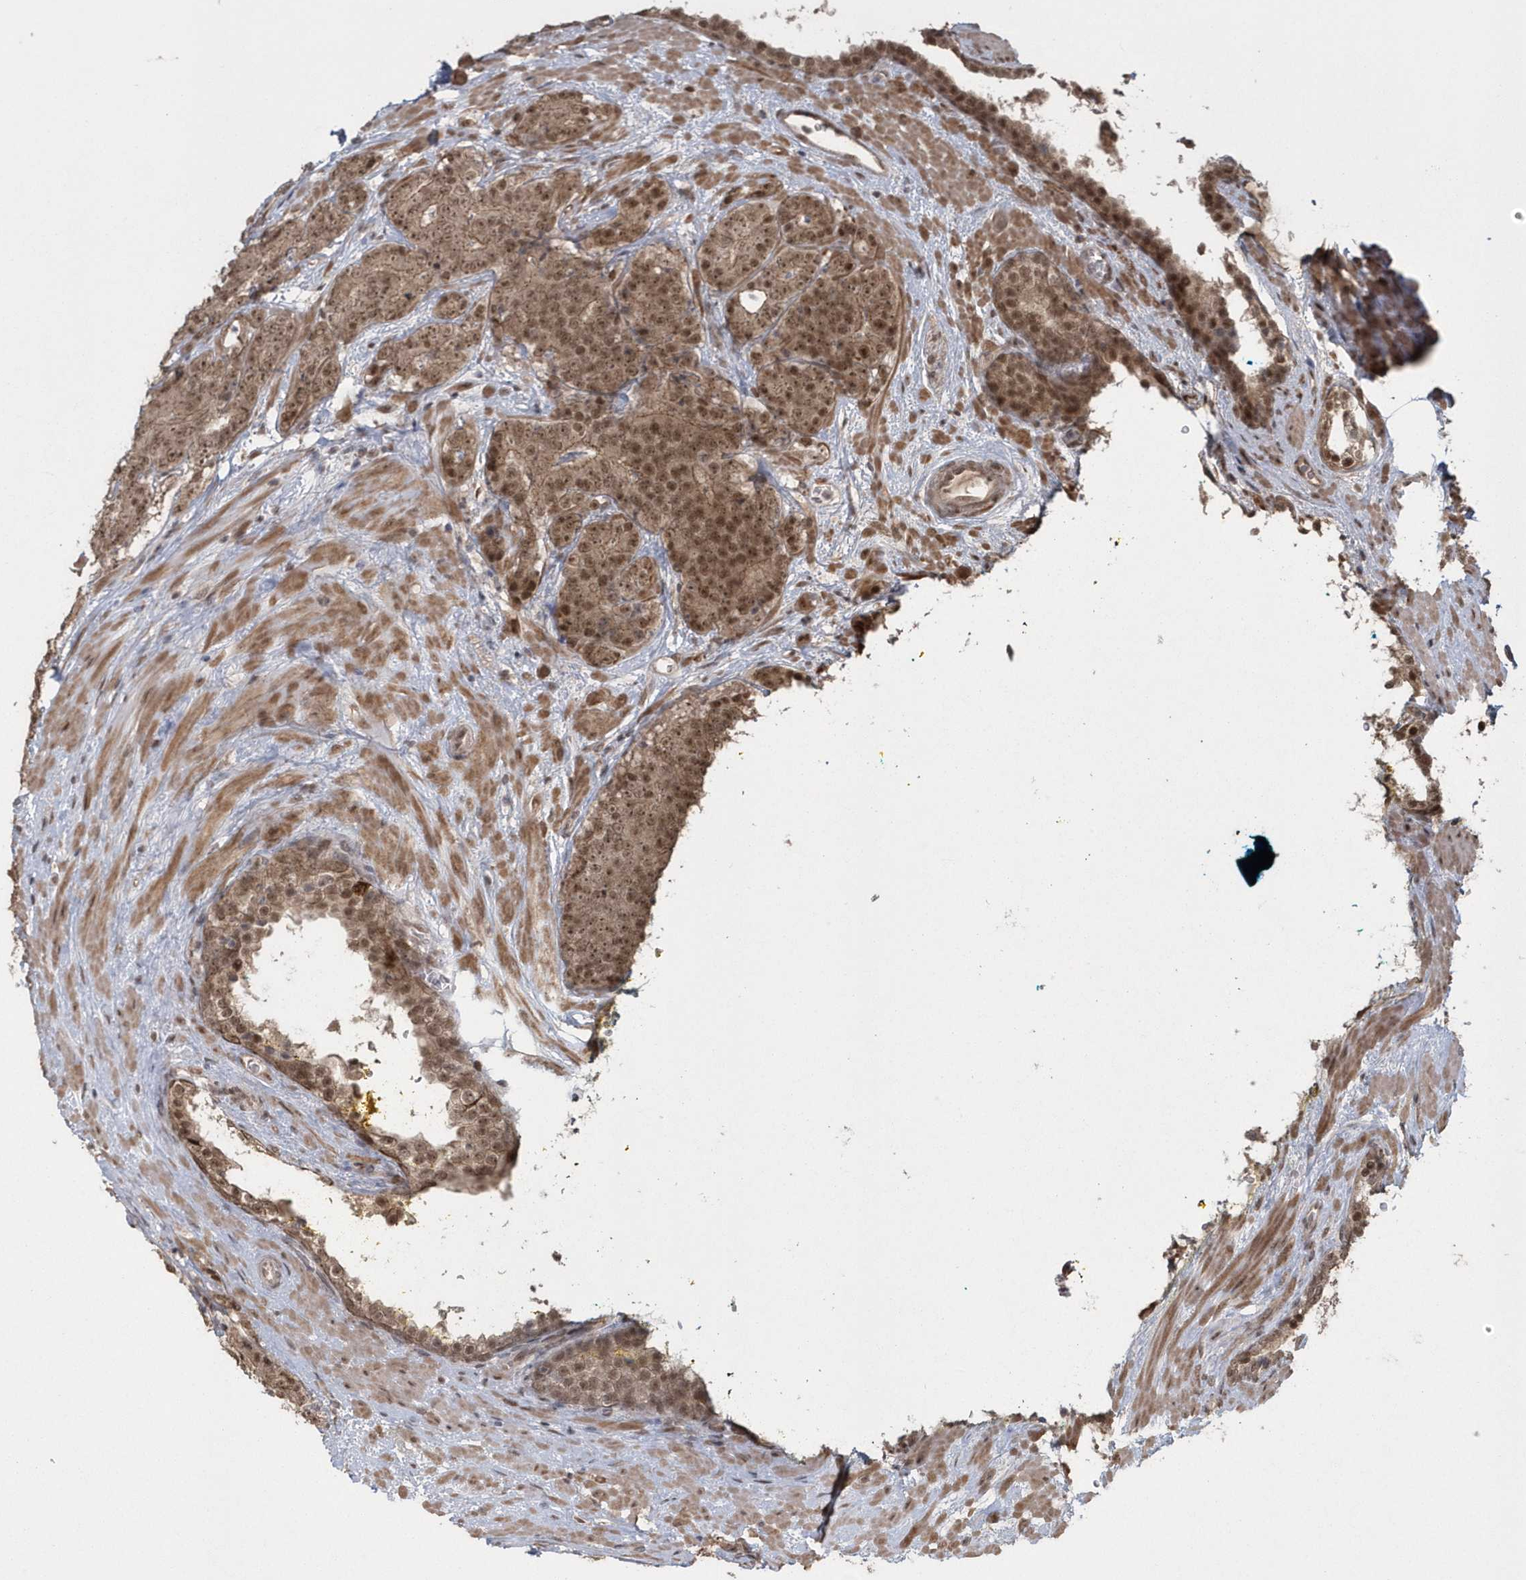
{"staining": {"intensity": "moderate", "quantity": ">75%", "location": "cytoplasmic/membranous,nuclear"}, "tissue": "prostate cancer", "cell_type": "Tumor cells", "image_type": "cancer", "snomed": [{"axis": "morphology", "description": "Adenocarcinoma, High grade"}, {"axis": "topography", "description": "Prostate"}], "caption": "This histopathology image reveals IHC staining of human prostate high-grade adenocarcinoma, with medium moderate cytoplasmic/membranous and nuclear positivity in about >75% of tumor cells.", "gene": "EPB41L4A", "patient": {"sex": "male", "age": 56}}